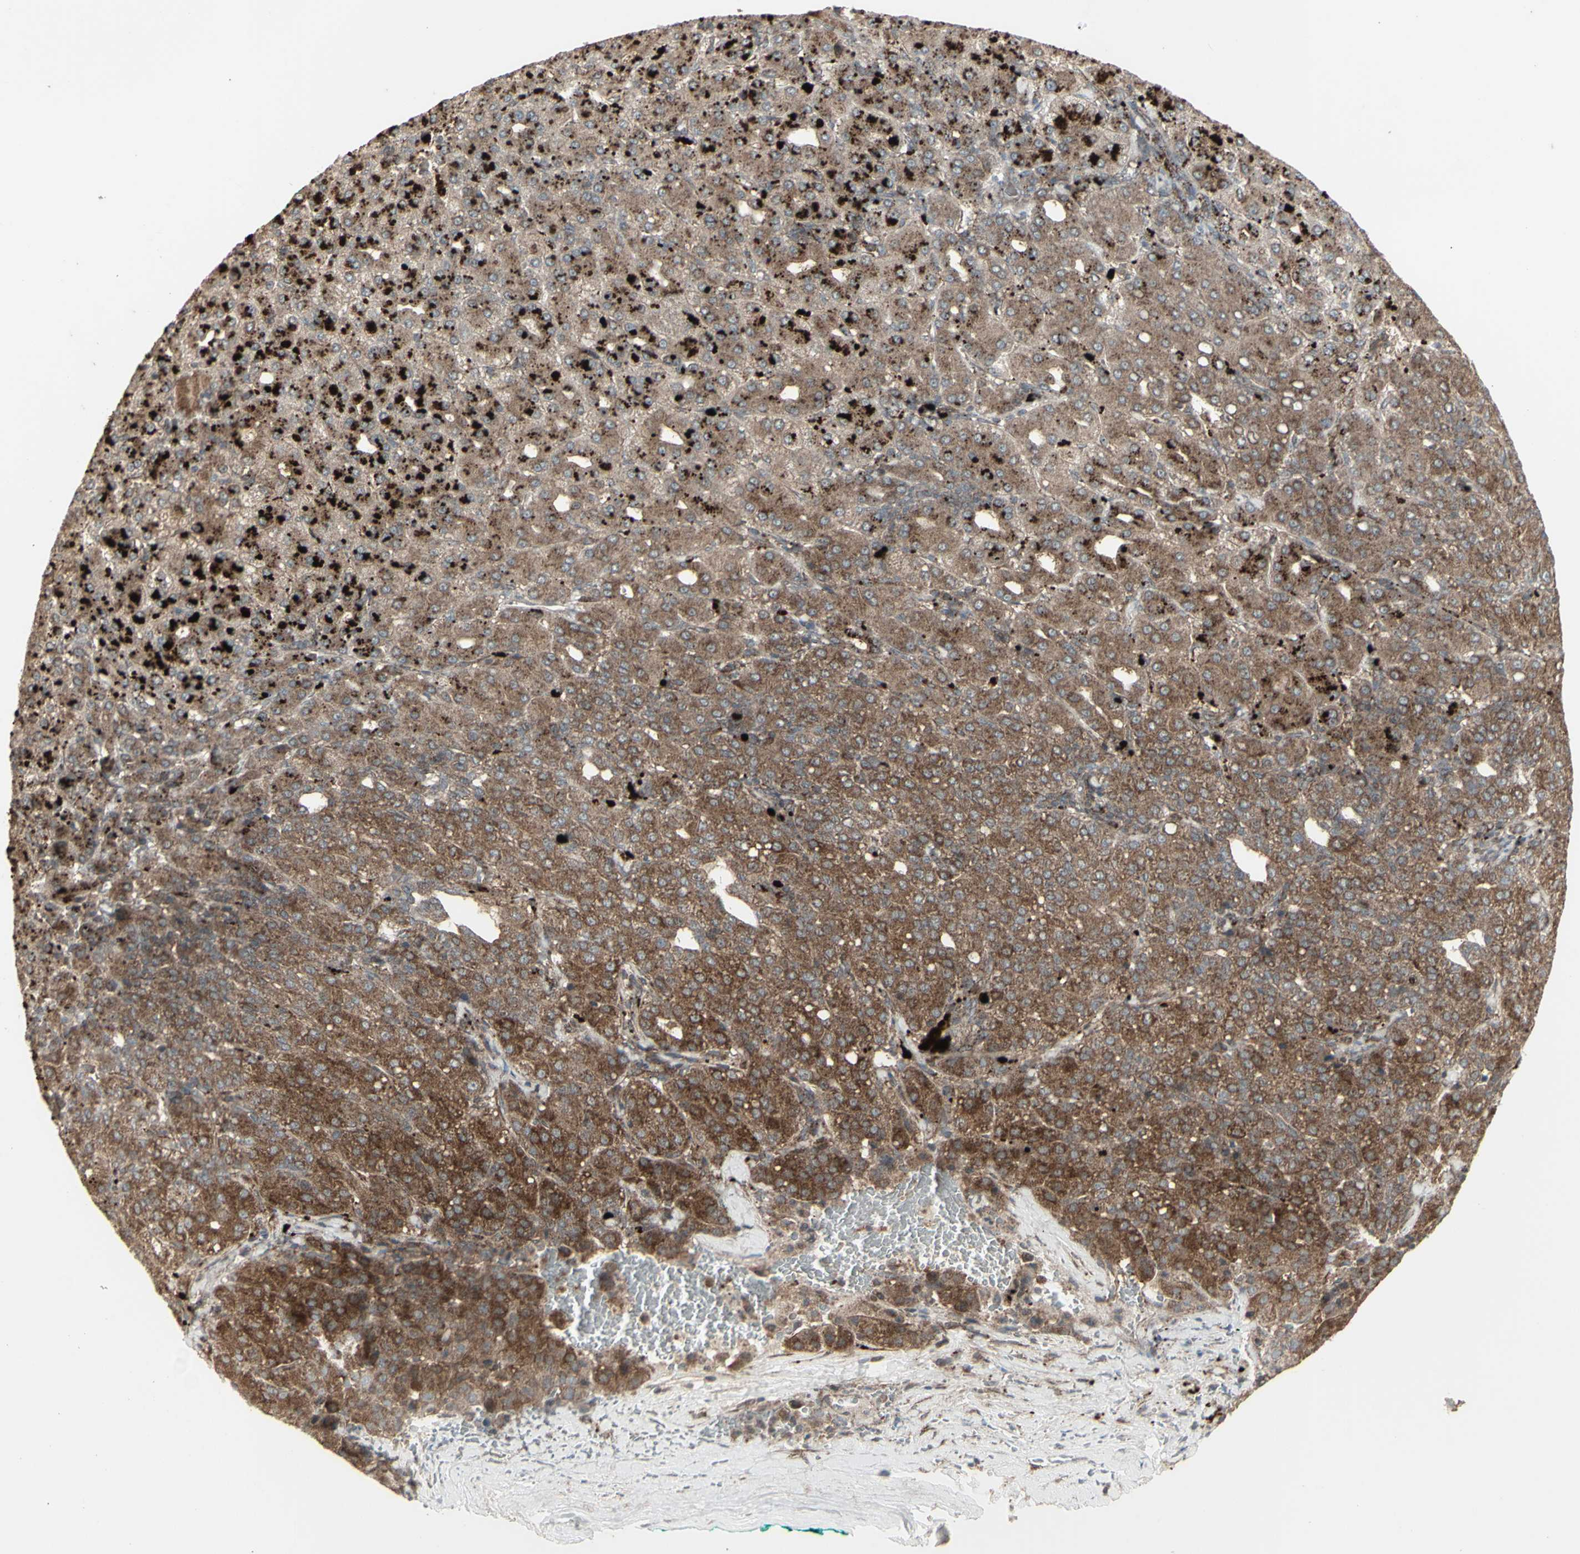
{"staining": {"intensity": "moderate", "quantity": ">75%", "location": "cytoplasmic/membranous"}, "tissue": "liver cancer", "cell_type": "Tumor cells", "image_type": "cancer", "snomed": [{"axis": "morphology", "description": "Carcinoma, Hepatocellular, NOS"}, {"axis": "topography", "description": "Liver"}], "caption": "Immunohistochemistry (DAB) staining of human liver cancer (hepatocellular carcinoma) displays moderate cytoplasmic/membranous protein staining in about >75% of tumor cells. Nuclei are stained in blue.", "gene": "RNASEL", "patient": {"sex": "male", "age": 65}}